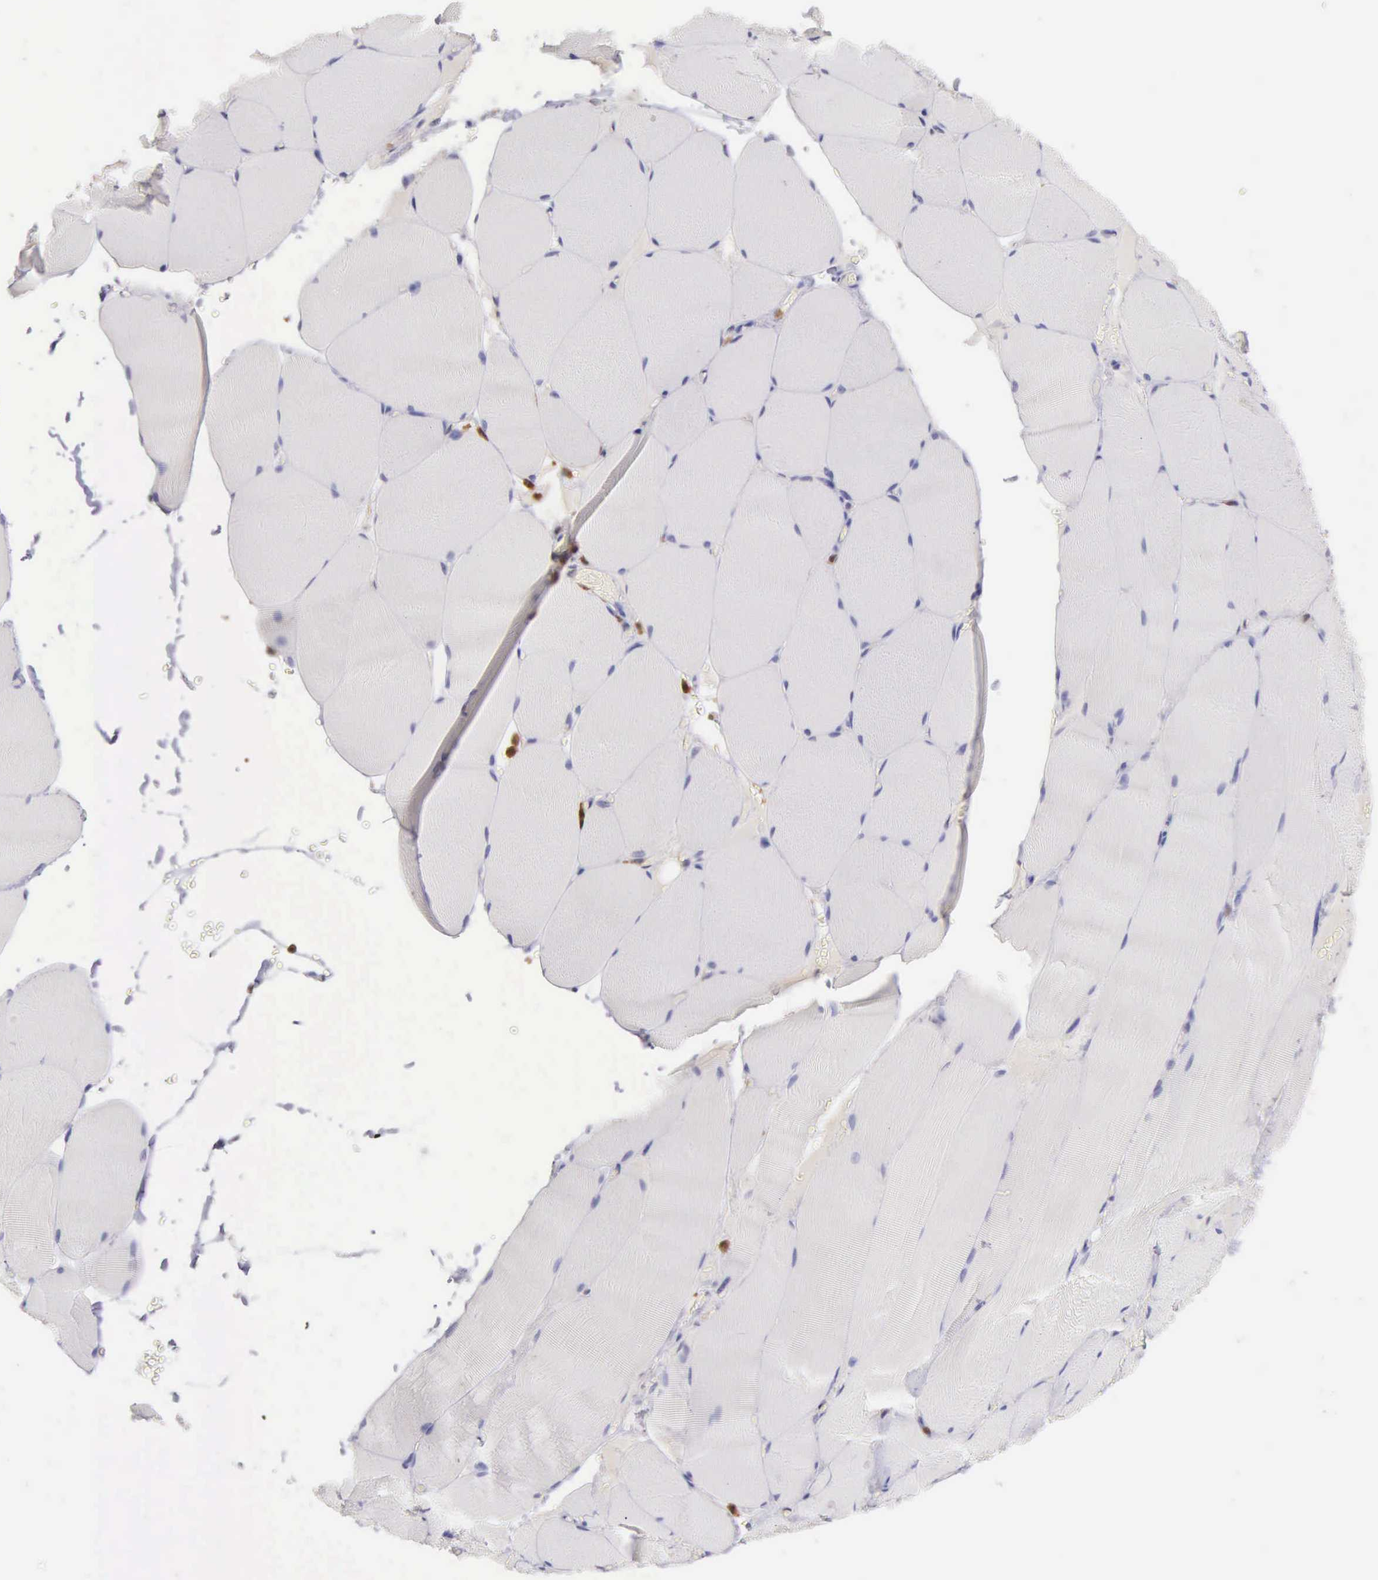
{"staining": {"intensity": "negative", "quantity": "none", "location": "none"}, "tissue": "skeletal muscle", "cell_type": "Myocytes", "image_type": "normal", "snomed": [{"axis": "morphology", "description": "Normal tissue, NOS"}, {"axis": "topography", "description": "Skeletal muscle"}], "caption": "IHC image of normal human skeletal muscle stained for a protein (brown), which demonstrates no expression in myocytes. Nuclei are stained in blue.", "gene": "BID", "patient": {"sex": "male", "age": 71}}